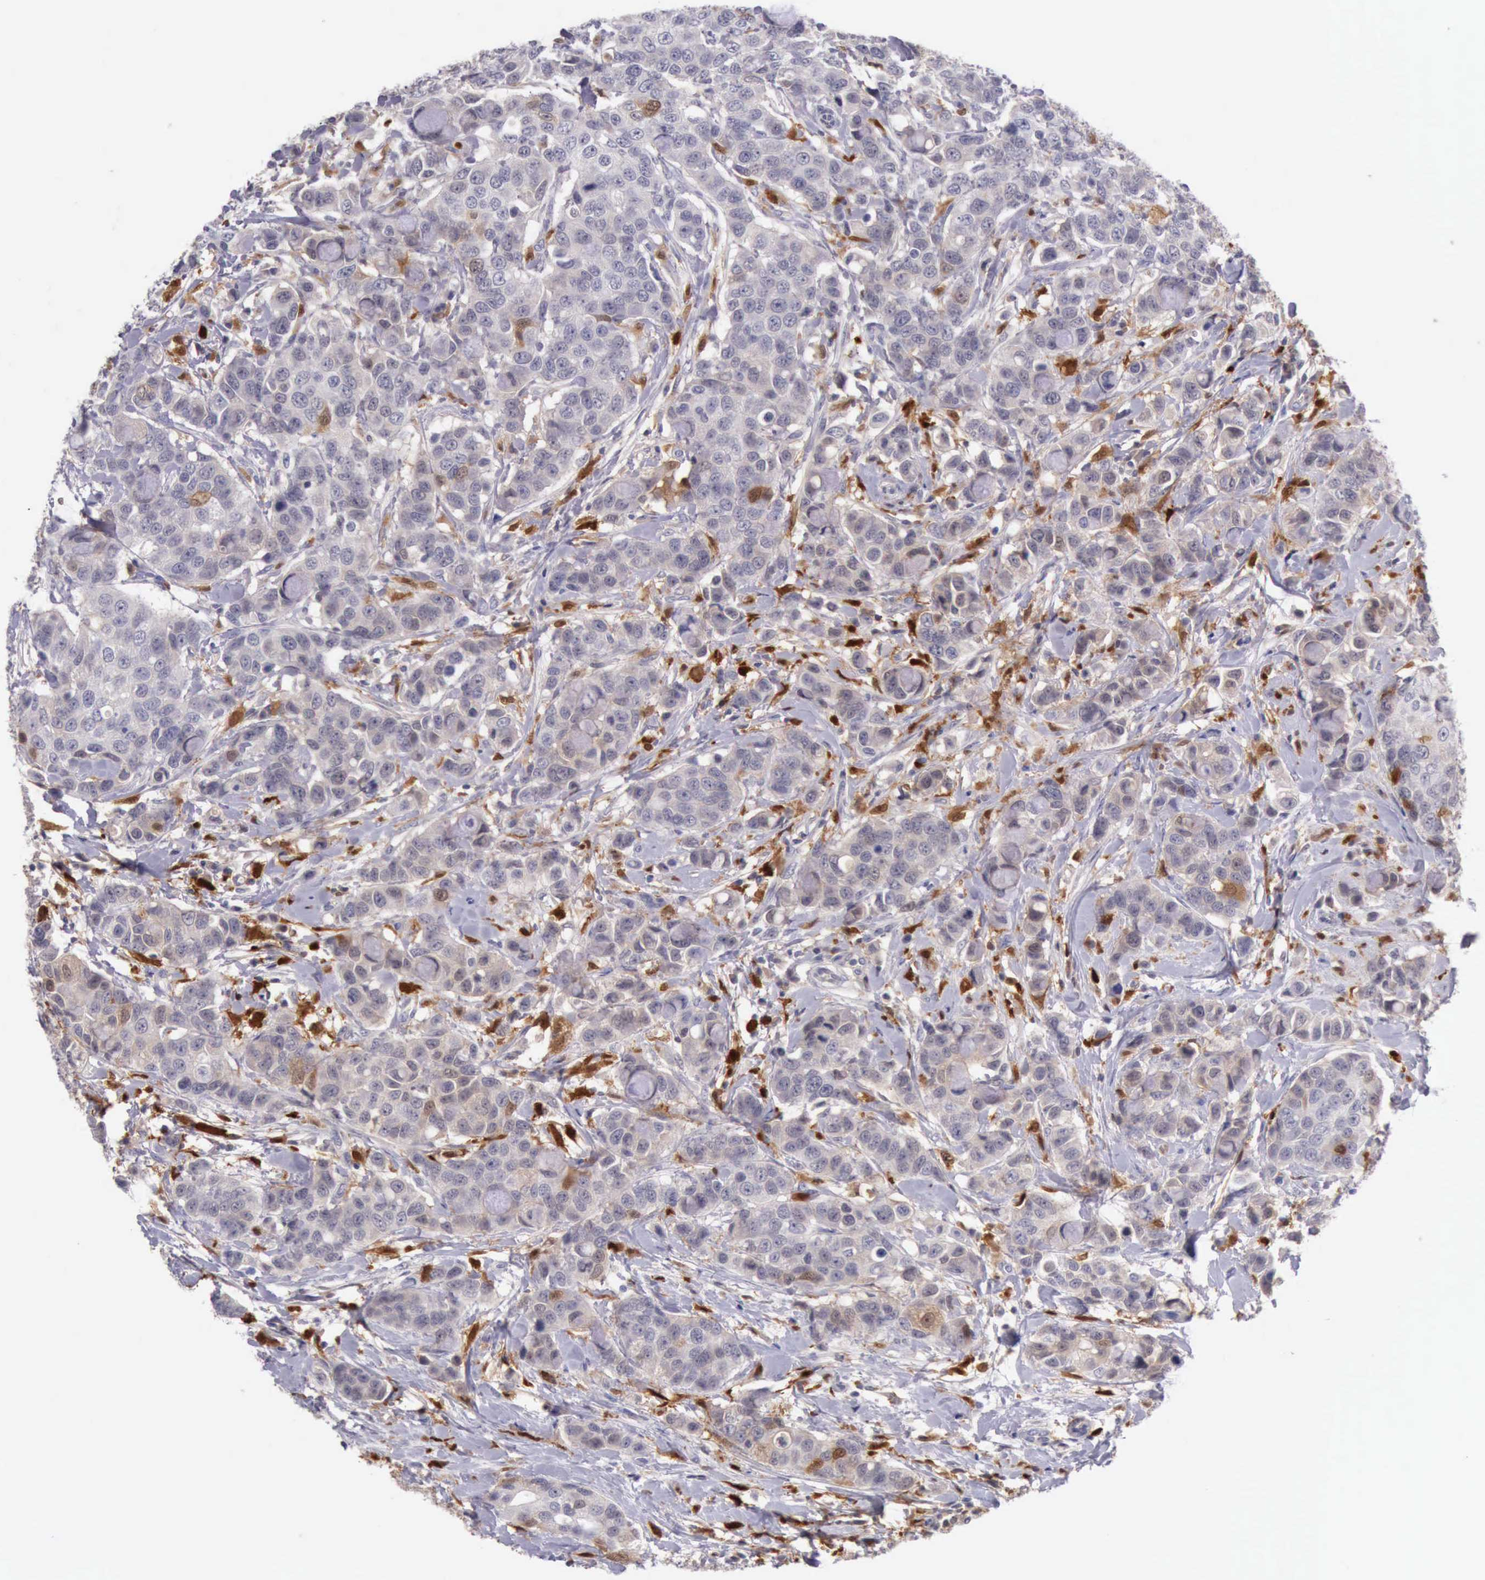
{"staining": {"intensity": "negative", "quantity": "none", "location": "none"}, "tissue": "breast cancer", "cell_type": "Tumor cells", "image_type": "cancer", "snomed": [{"axis": "morphology", "description": "Duct carcinoma"}, {"axis": "topography", "description": "Breast"}], "caption": "A micrograph of human breast invasive ductal carcinoma is negative for staining in tumor cells. (Brightfield microscopy of DAB (3,3'-diaminobenzidine) immunohistochemistry at high magnification).", "gene": "CSTA", "patient": {"sex": "female", "age": 27}}